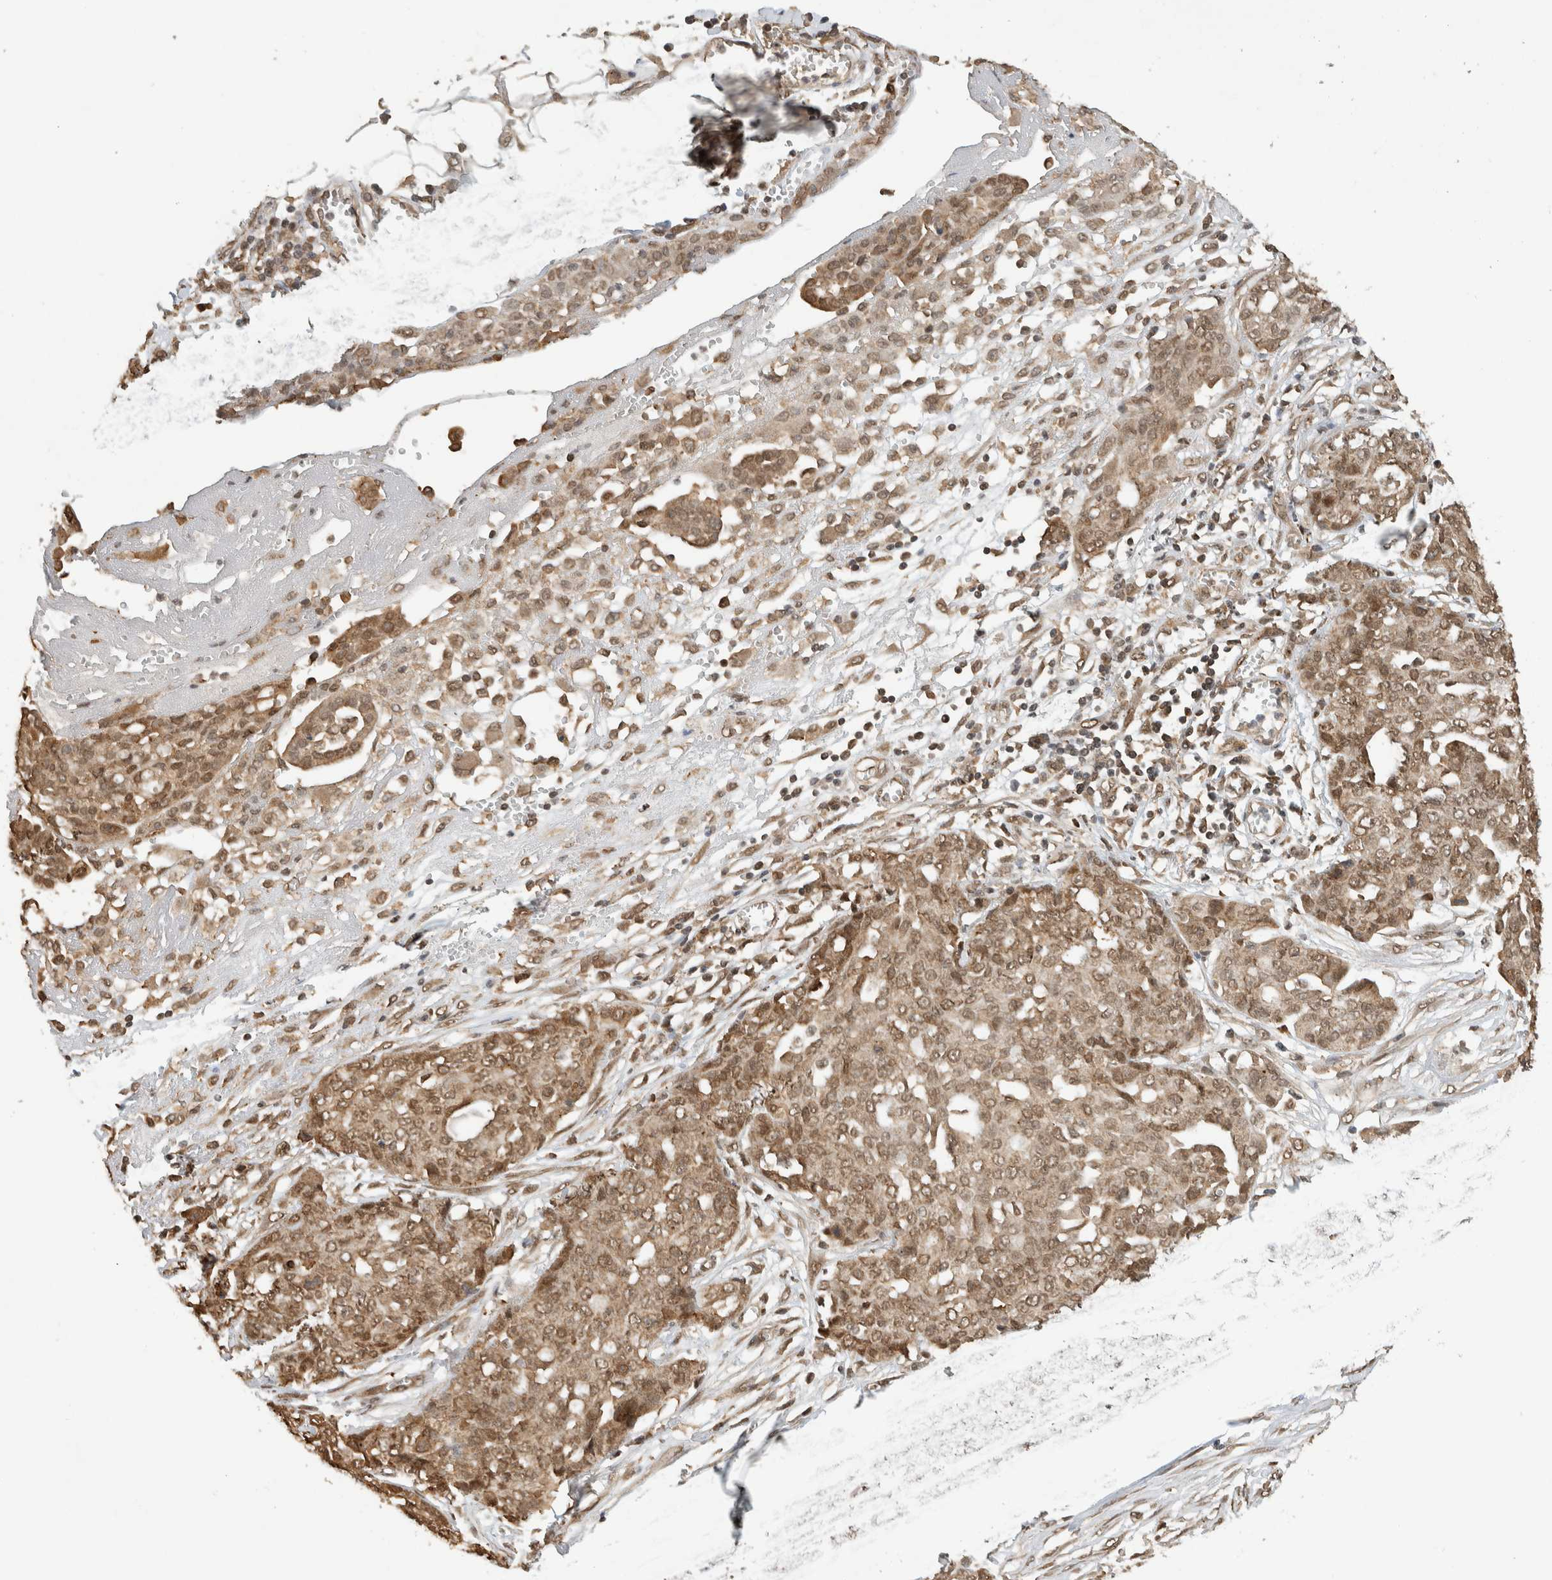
{"staining": {"intensity": "moderate", "quantity": ">75%", "location": "cytoplasmic/membranous,nuclear"}, "tissue": "ovarian cancer", "cell_type": "Tumor cells", "image_type": "cancer", "snomed": [{"axis": "morphology", "description": "Cystadenocarcinoma, serous, NOS"}, {"axis": "topography", "description": "Soft tissue"}, {"axis": "topography", "description": "Ovary"}], "caption": "Protein expression by immunohistochemistry (IHC) demonstrates moderate cytoplasmic/membranous and nuclear positivity in approximately >75% of tumor cells in ovarian cancer.", "gene": "C1orf21", "patient": {"sex": "female", "age": 57}}